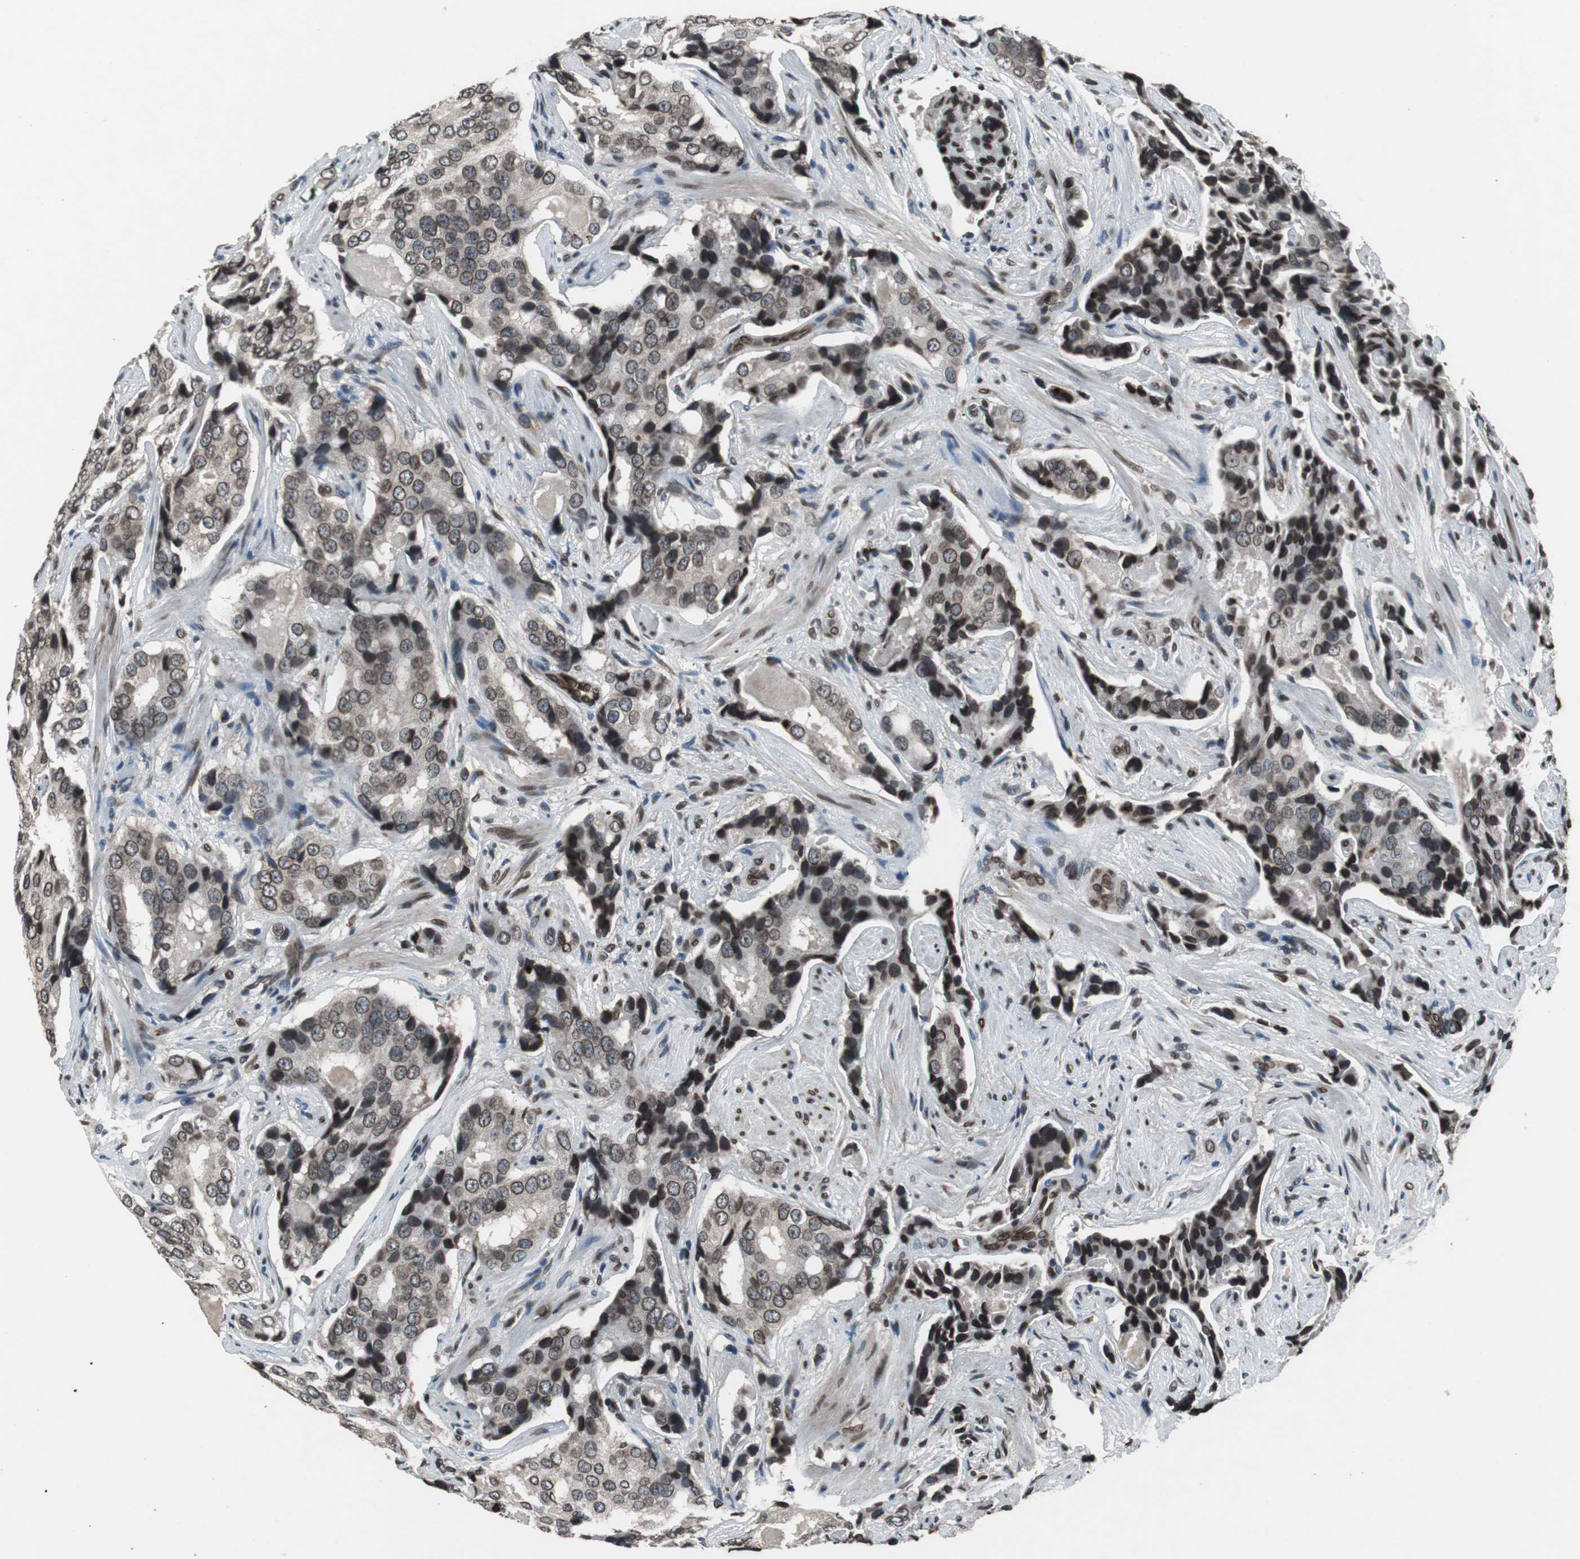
{"staining": {"intensity": "strong", "quantity": ">75%", "location": "cytoplasmic/membranous,nuclear"}, "tissue": "prostate cancer", "cell_type": "Tumor cells", "image_type": "cancer", "snomed": [{"axis": "morphology", "description": "Adenocarcinoma, High grade"}, {"axis": "topography", "description": "Prostate"}], "caption": "Brown immunohistochemical staining in adenocarcinoma (high-grade) (prostate) demonstrates strong cytoplasmic/membranous and nuclear positivity in about >75% of tumor cells.", "gene": "LMNA", "patient": {"sex": "male", "age": 58}}